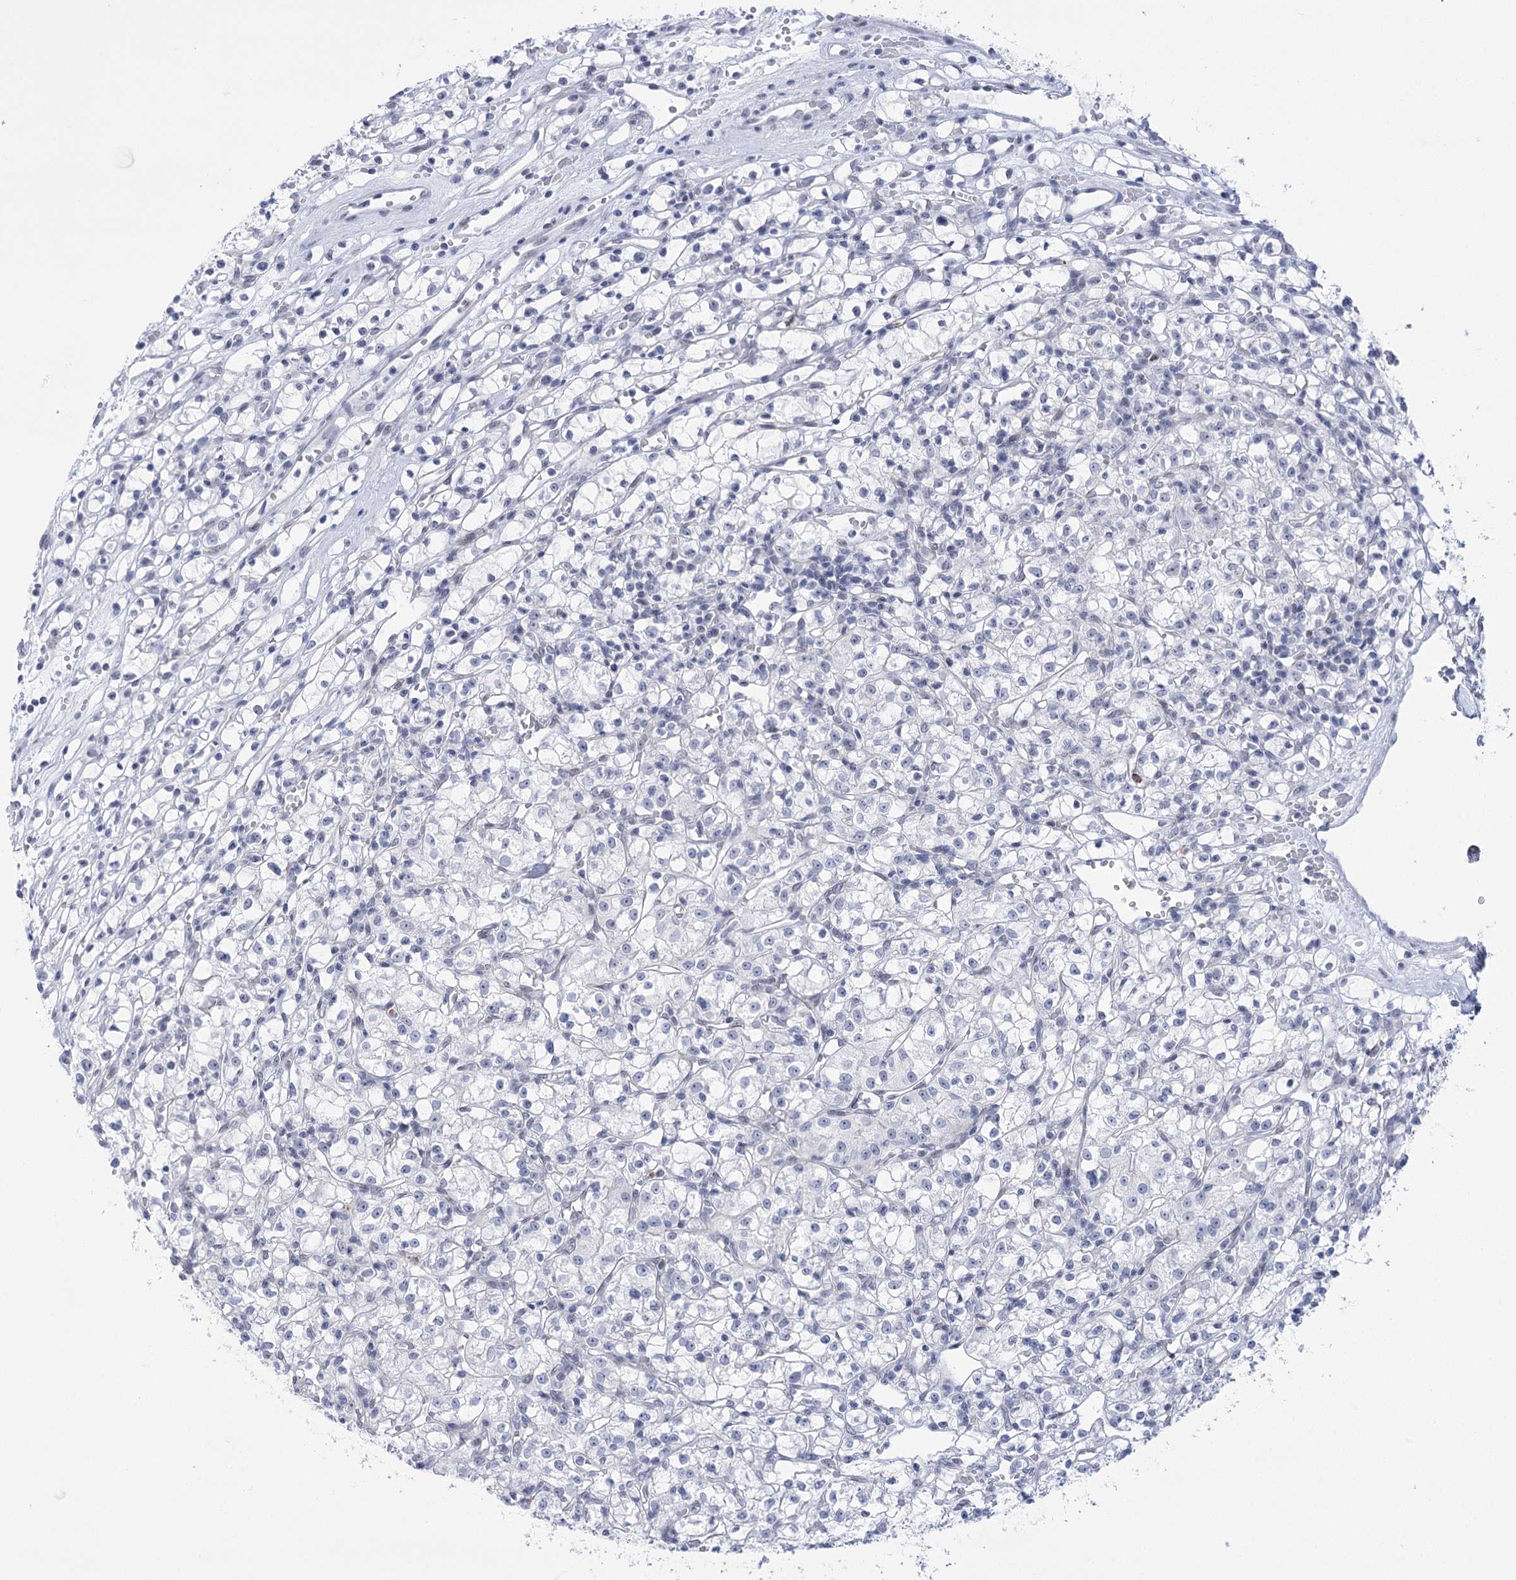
{"staining": {"intensity": "negative", "quantity": "none", "location": "none"}, "tissue": "renal cancer", "cell_type": "Tumor cells", "image_type": "cancer", "snomed": [{"axis": "morphology", "description": "Adenocarcinoma, NOS"}, {"axis": "topography", "description": "Kidney"}], "caption": "Immunohistochemical staining of human renal adenocarcinoma demonstrates no significant staining in tumor cells.", "gene": "HORMAD1", "patient": {"sex": "female", "age": 59}}